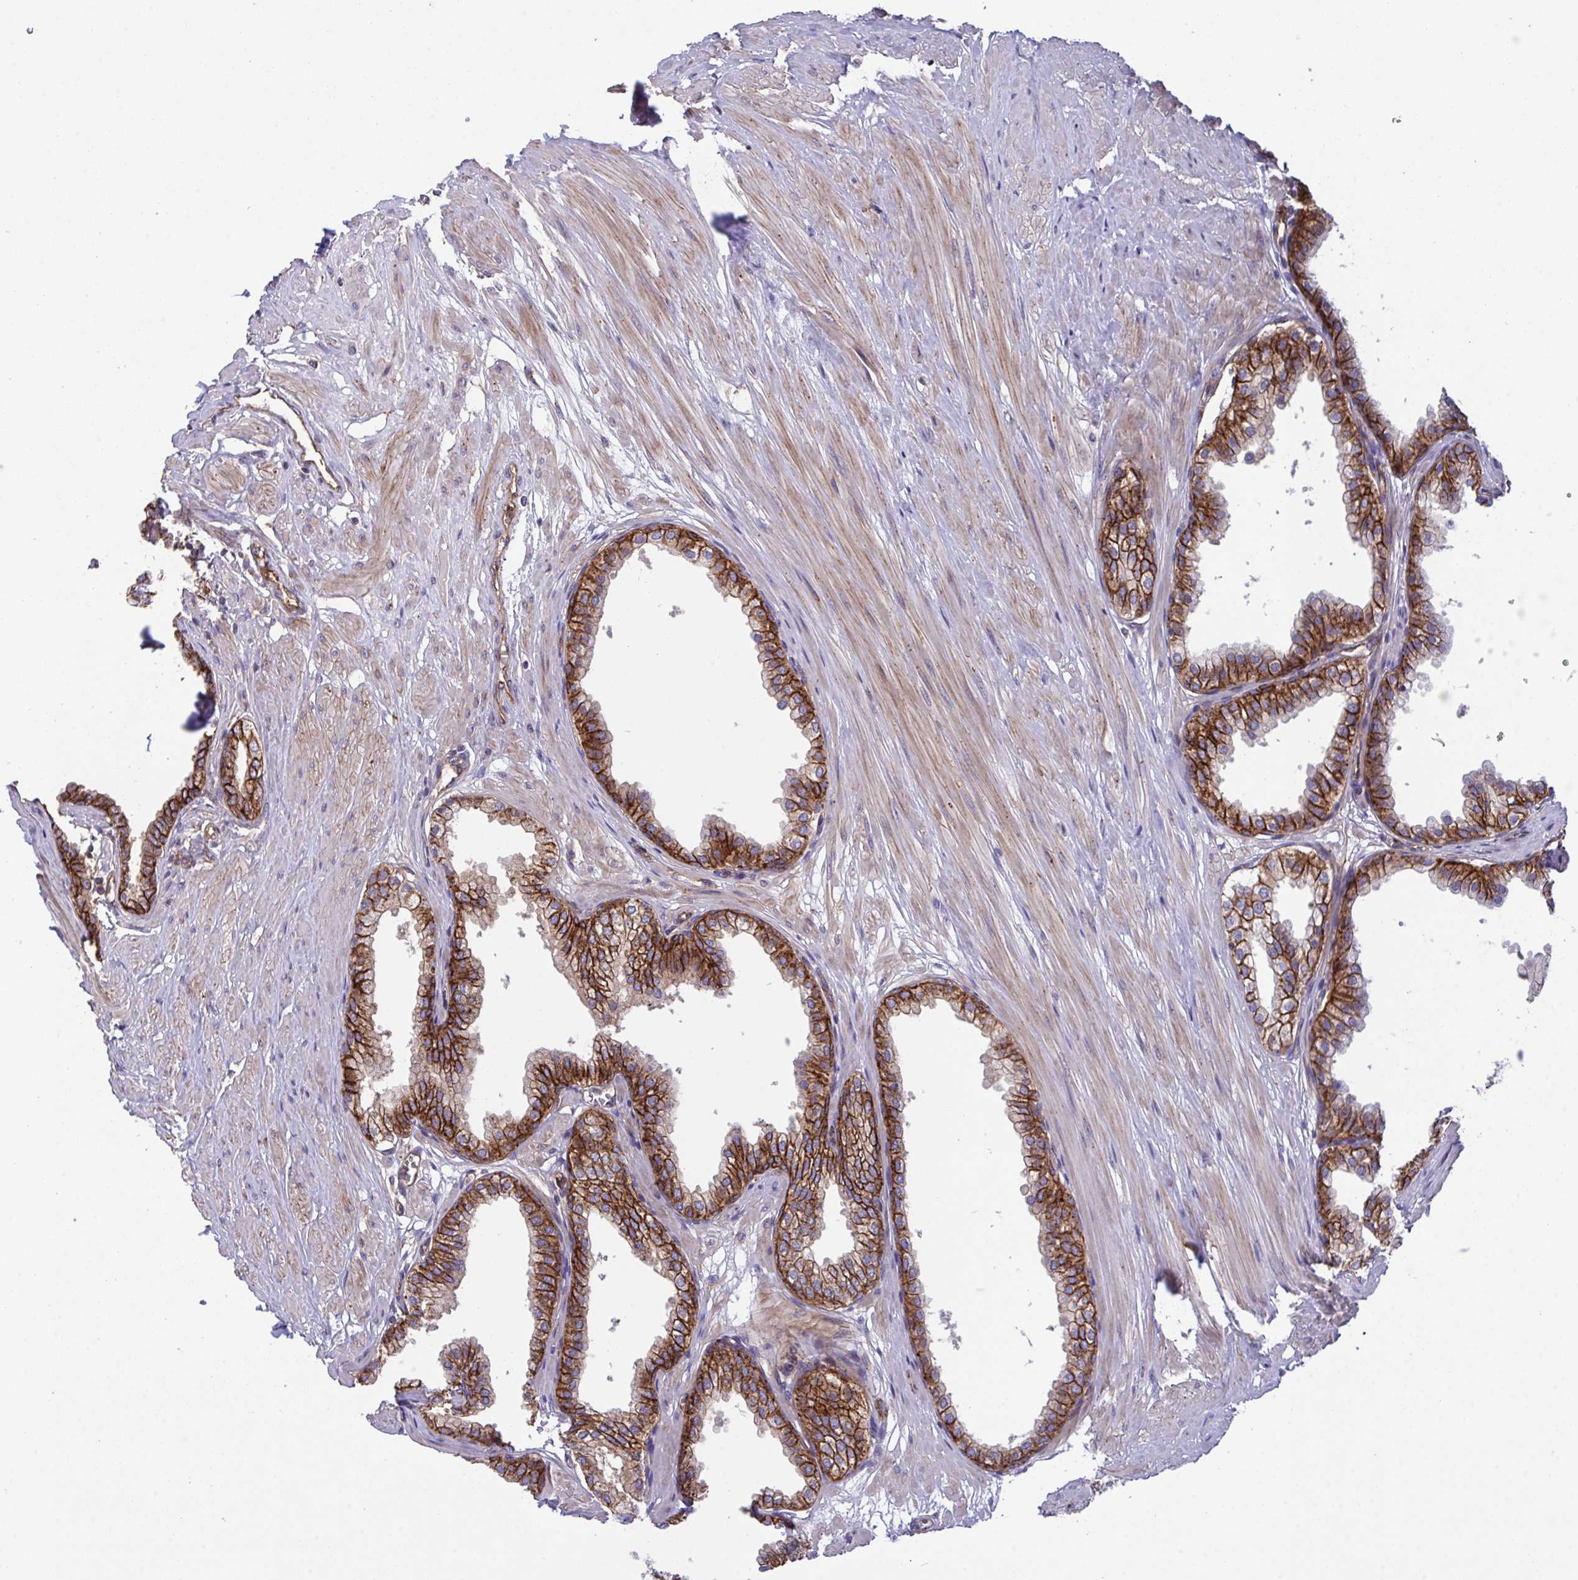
{"staining": {"intensity": "strong", "quantity": ">75%", "location": "cytoplasmic/membranous"}, "tissue": "prostate", "cell_type": "Glandular cells", "image_type": "normal", "snomed": [{"axis": "morphology", "description": "Normal tissue, NOS"}, {"axis": "topography", "description": "Prostate"}, {"axis": "topography", "description": "Peripheral nerve tissue"}], "caption": "DAB (3,3'-diaminobenzidine) immunohistochemical staining of unremarkable human prostate shows strong cytoplasmic/membranous protein positivity in approximately >75% of glandular cells. (DAB (3,3'-diaminobenzidine) IHC with brightfield microscopy, high magnification).", "gene": "C4orf36", "patient": {"sex": "male", "age": 55}}